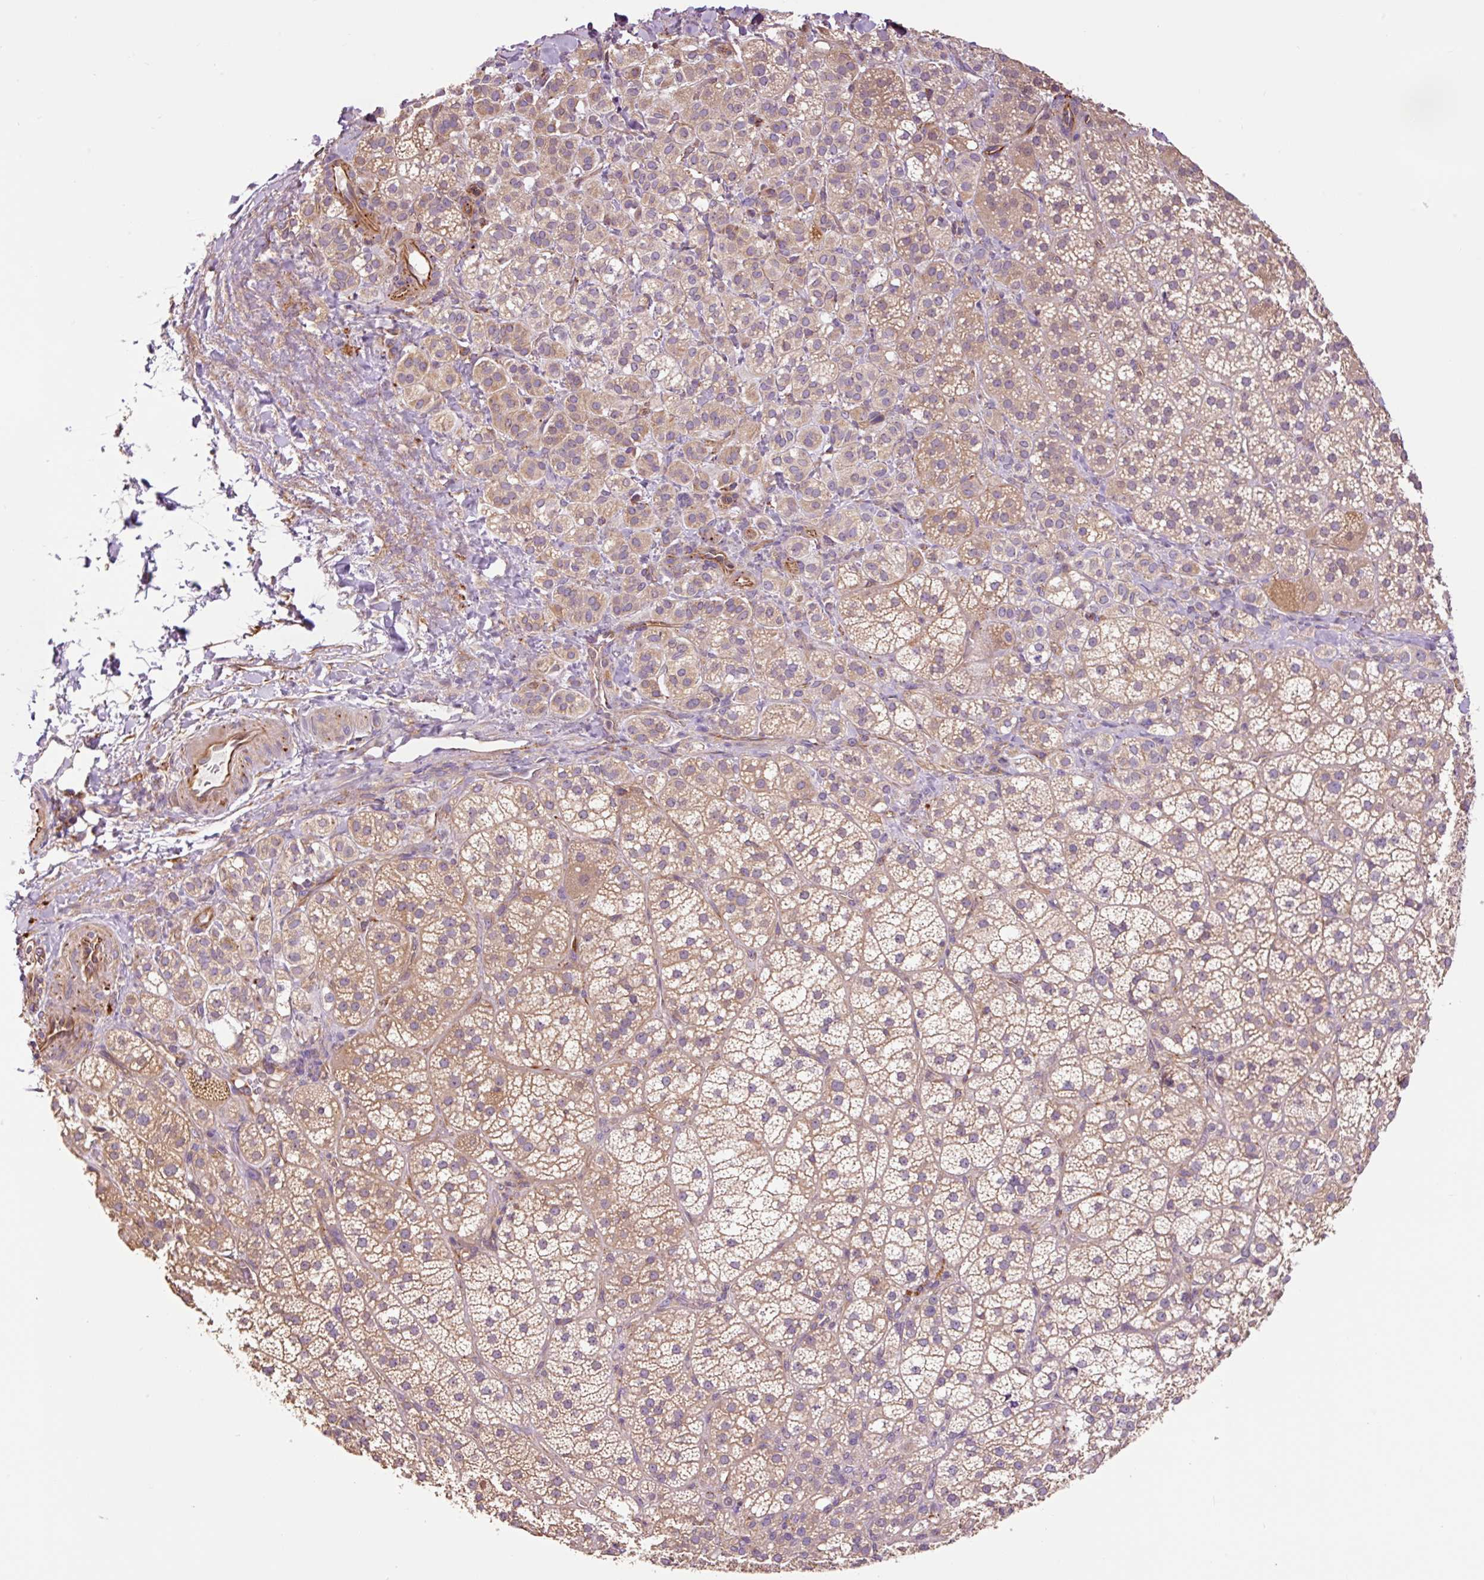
{"staining": {"intensity": "moderate", "quantity": ">75%", "location": "cytoplasmic/membranous"}, "tissue": "adrenal gland", "cell_type": "Glandular cells", "image_type": "normal", "snomed": [{"axis": "morphology", "description": "Normal tissue, NOS"}, {"axis": "topography", "description": "Adrenal gland"}], "caption": "Glandular cells demonstrate medium levels of moderate cytoplasmic/membranous staining in approximately >75% of cells in benign human adrenal gland.", "gene": "PCK2", "patient": {"sex": "female", "age": 60}}